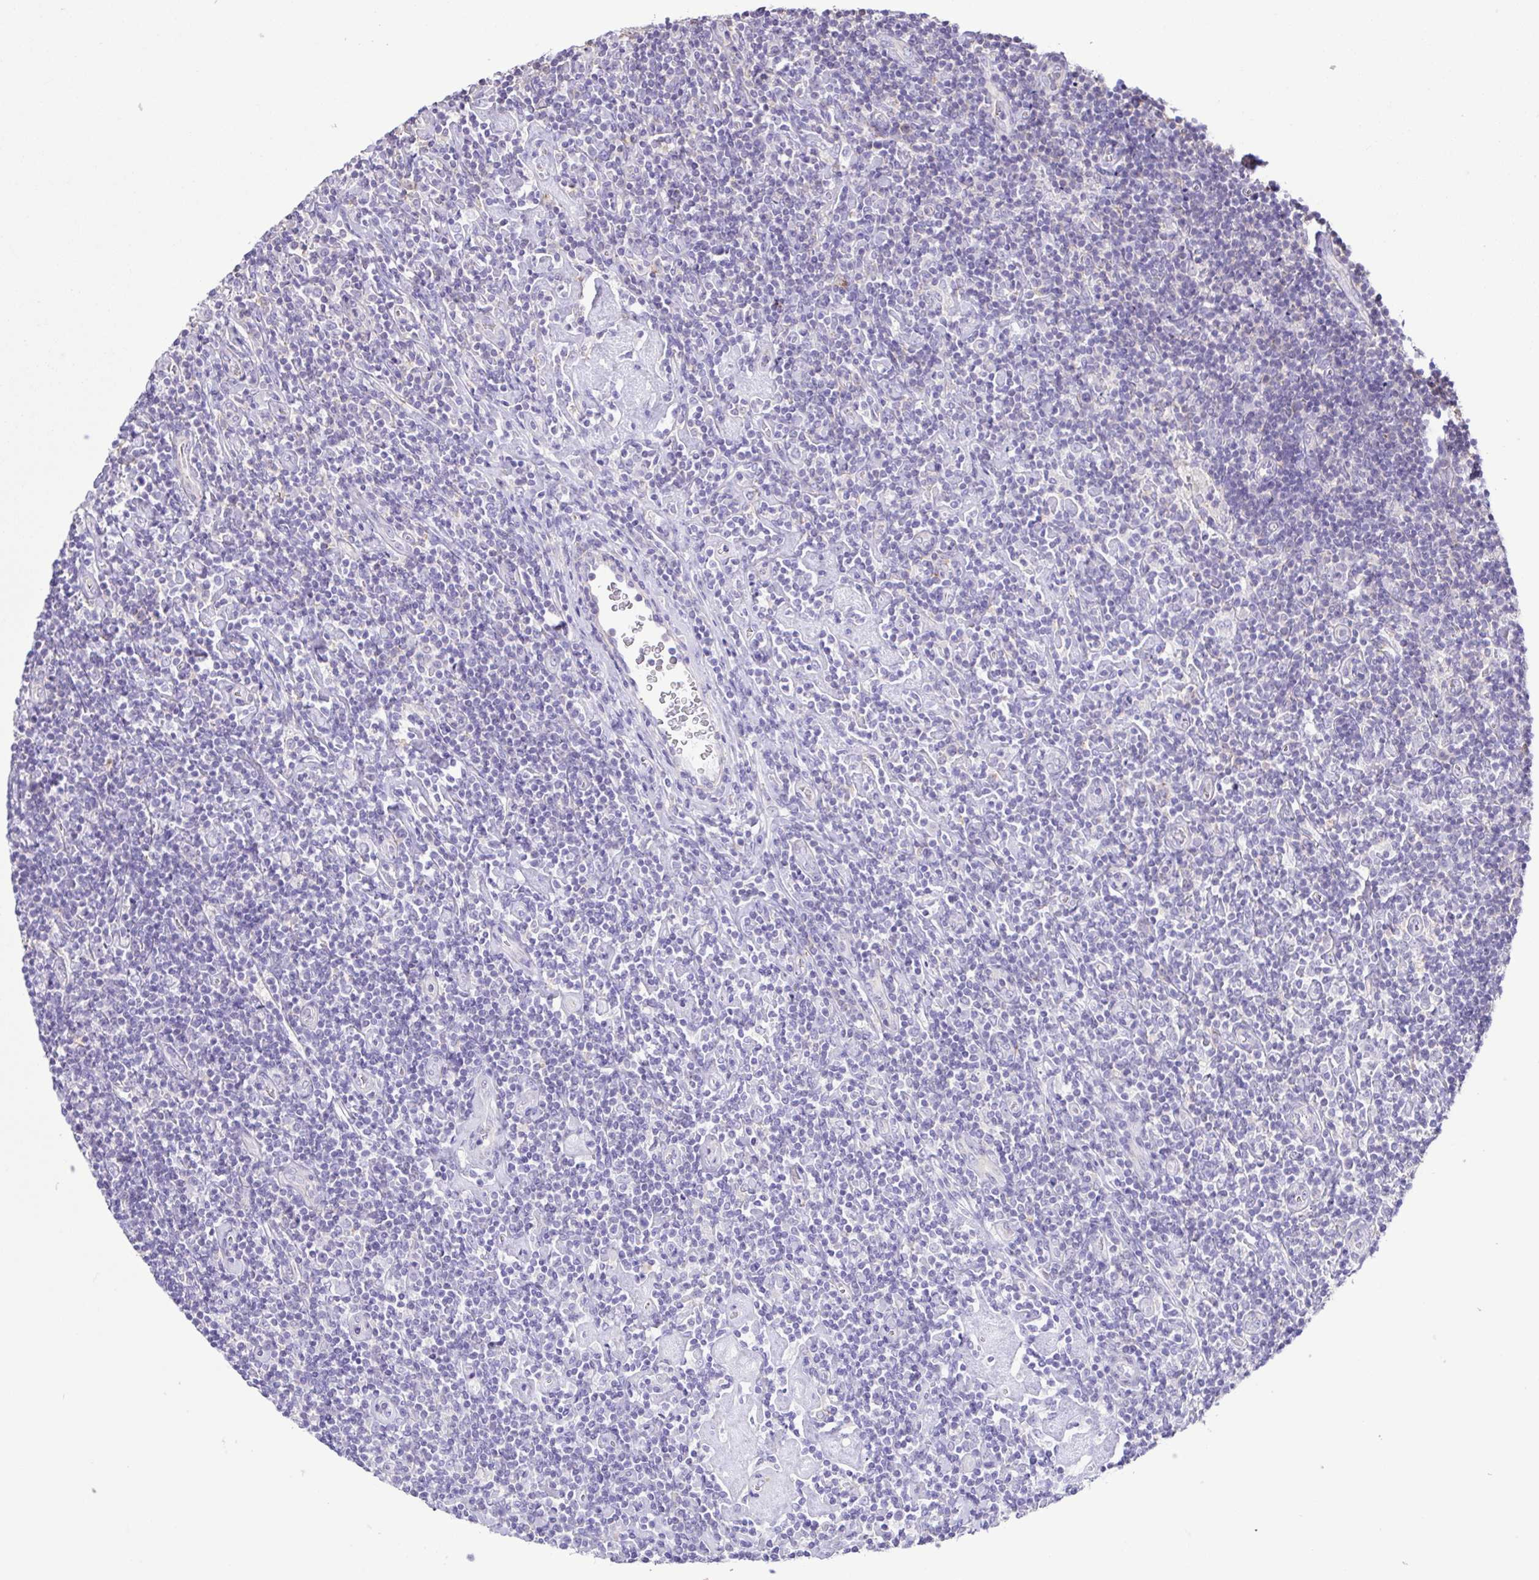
{"staining": {"intensity": "negative", "quantity": "none", "location": "none"}, "tissue": "lymphoma", "cell_type": "Tumor cells", "image_type": "cancer", "snomed": [{"axis": "morphology", "description": "Hodgkin's disease, NOS"}, {"axis": "topography", "description": "Lymph node"}], "caption": "High magnification brightfield microscopy of lymphoma stained with DAB (3,3'-diaminobenzidine) (brown) and counterstained with hematoxylin (blue): tumor cells show no significant staining.", "gene": "CYP17A1", "patient": {"sex": "male", "age": 40}}